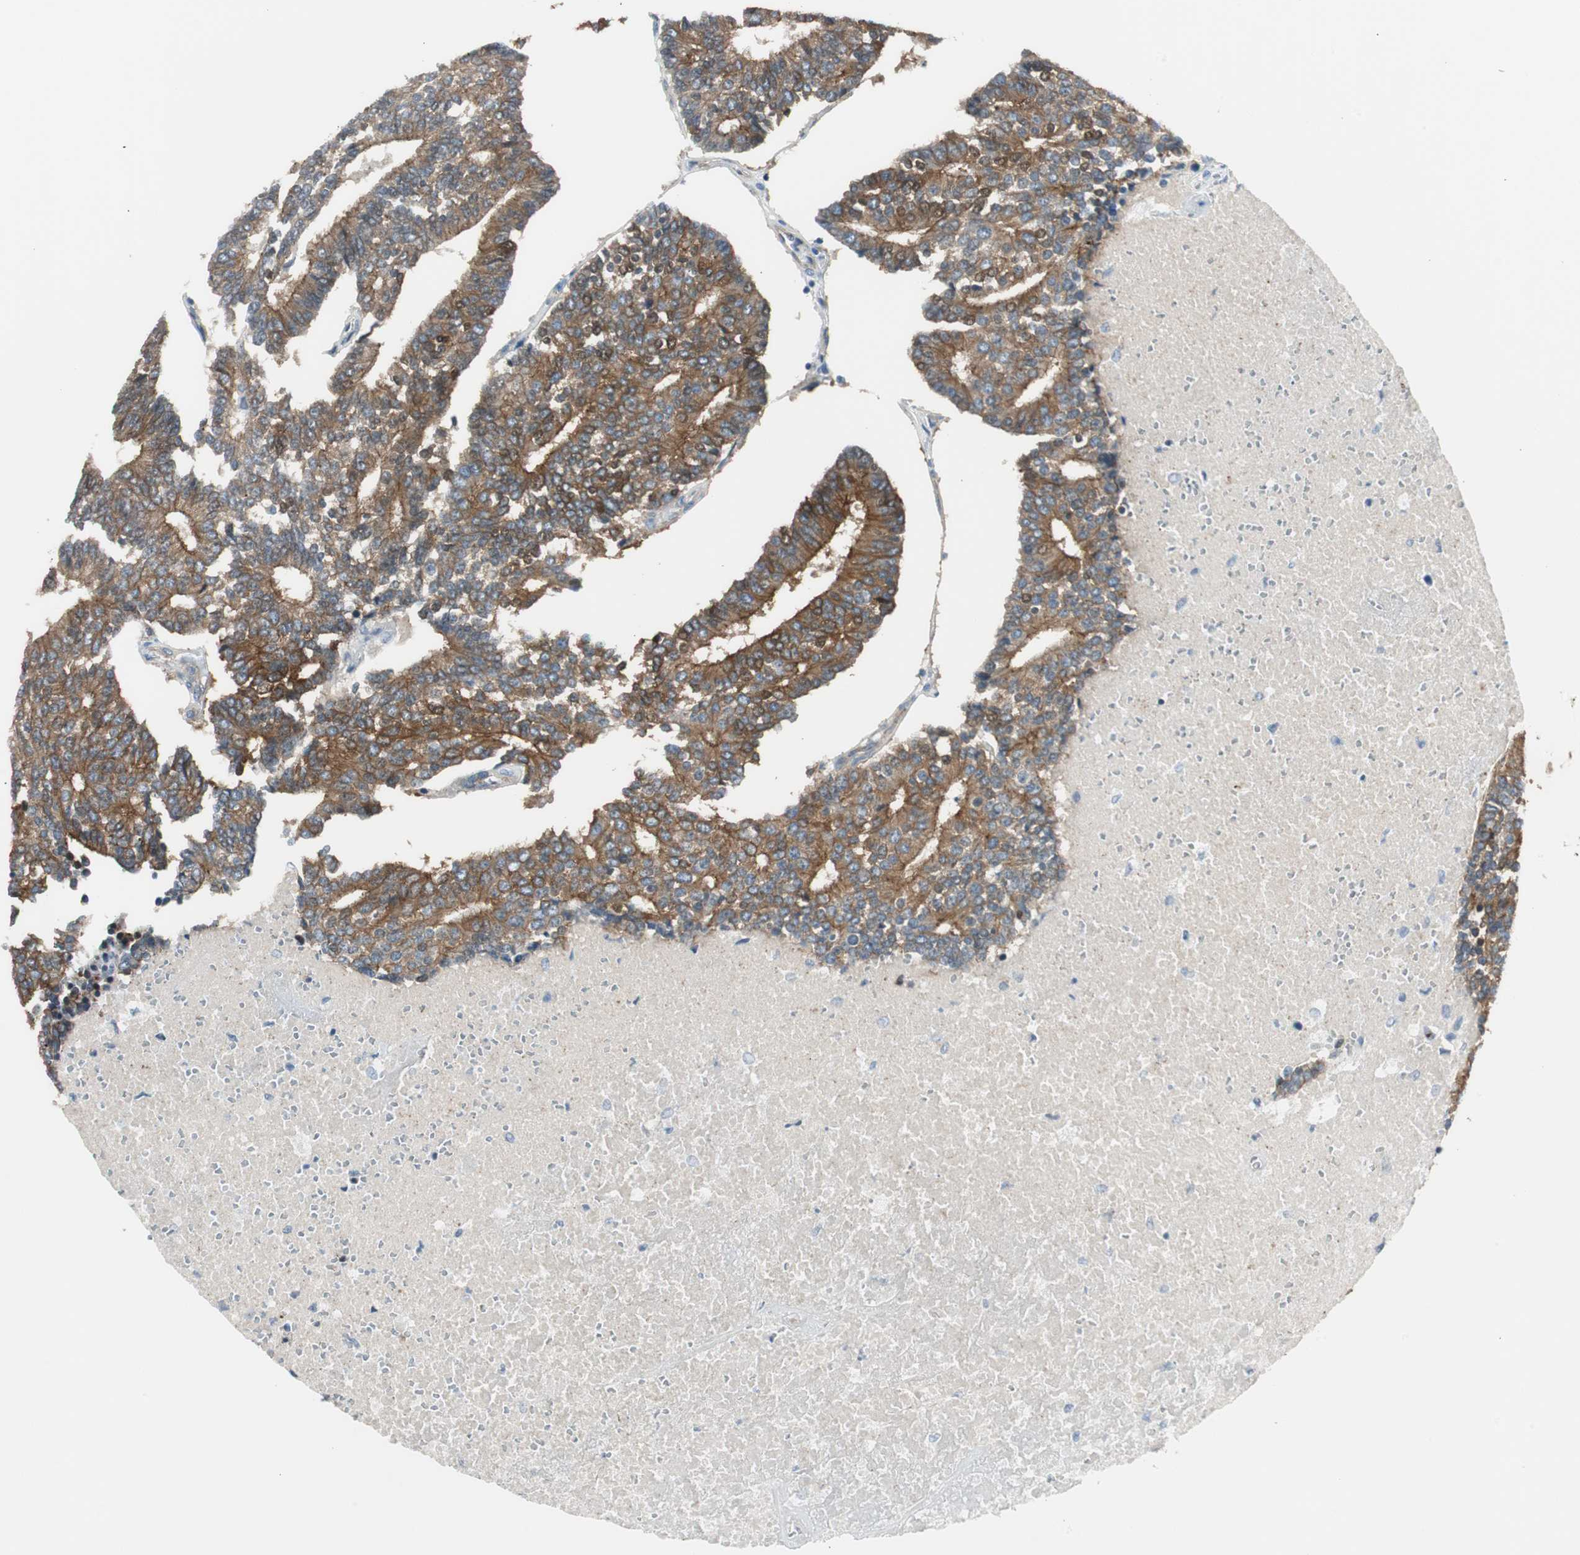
{"staining": {"intensity": "strong", "quantity": ">75%", "location": "cytoplasmic/membranous"}, "tissue": "prostate cancer", "cell_type": "Tumor cells", "image_type": "cancer", "snomed": [{"axis": "morphology", "description": "Adenocarcinoma, High grade"}, {"axis": "topography", "description": "Prostate"}], "caption": "Immunohistochemical staining of human adenocarcinoma (high-grade) (prostate) shows high levels of strong cytoplasmic/membranous protein expression in approximately >75% of tumor cells.", "gene": "STXBP4", "patient": {"sex": "male", "age": 55}}